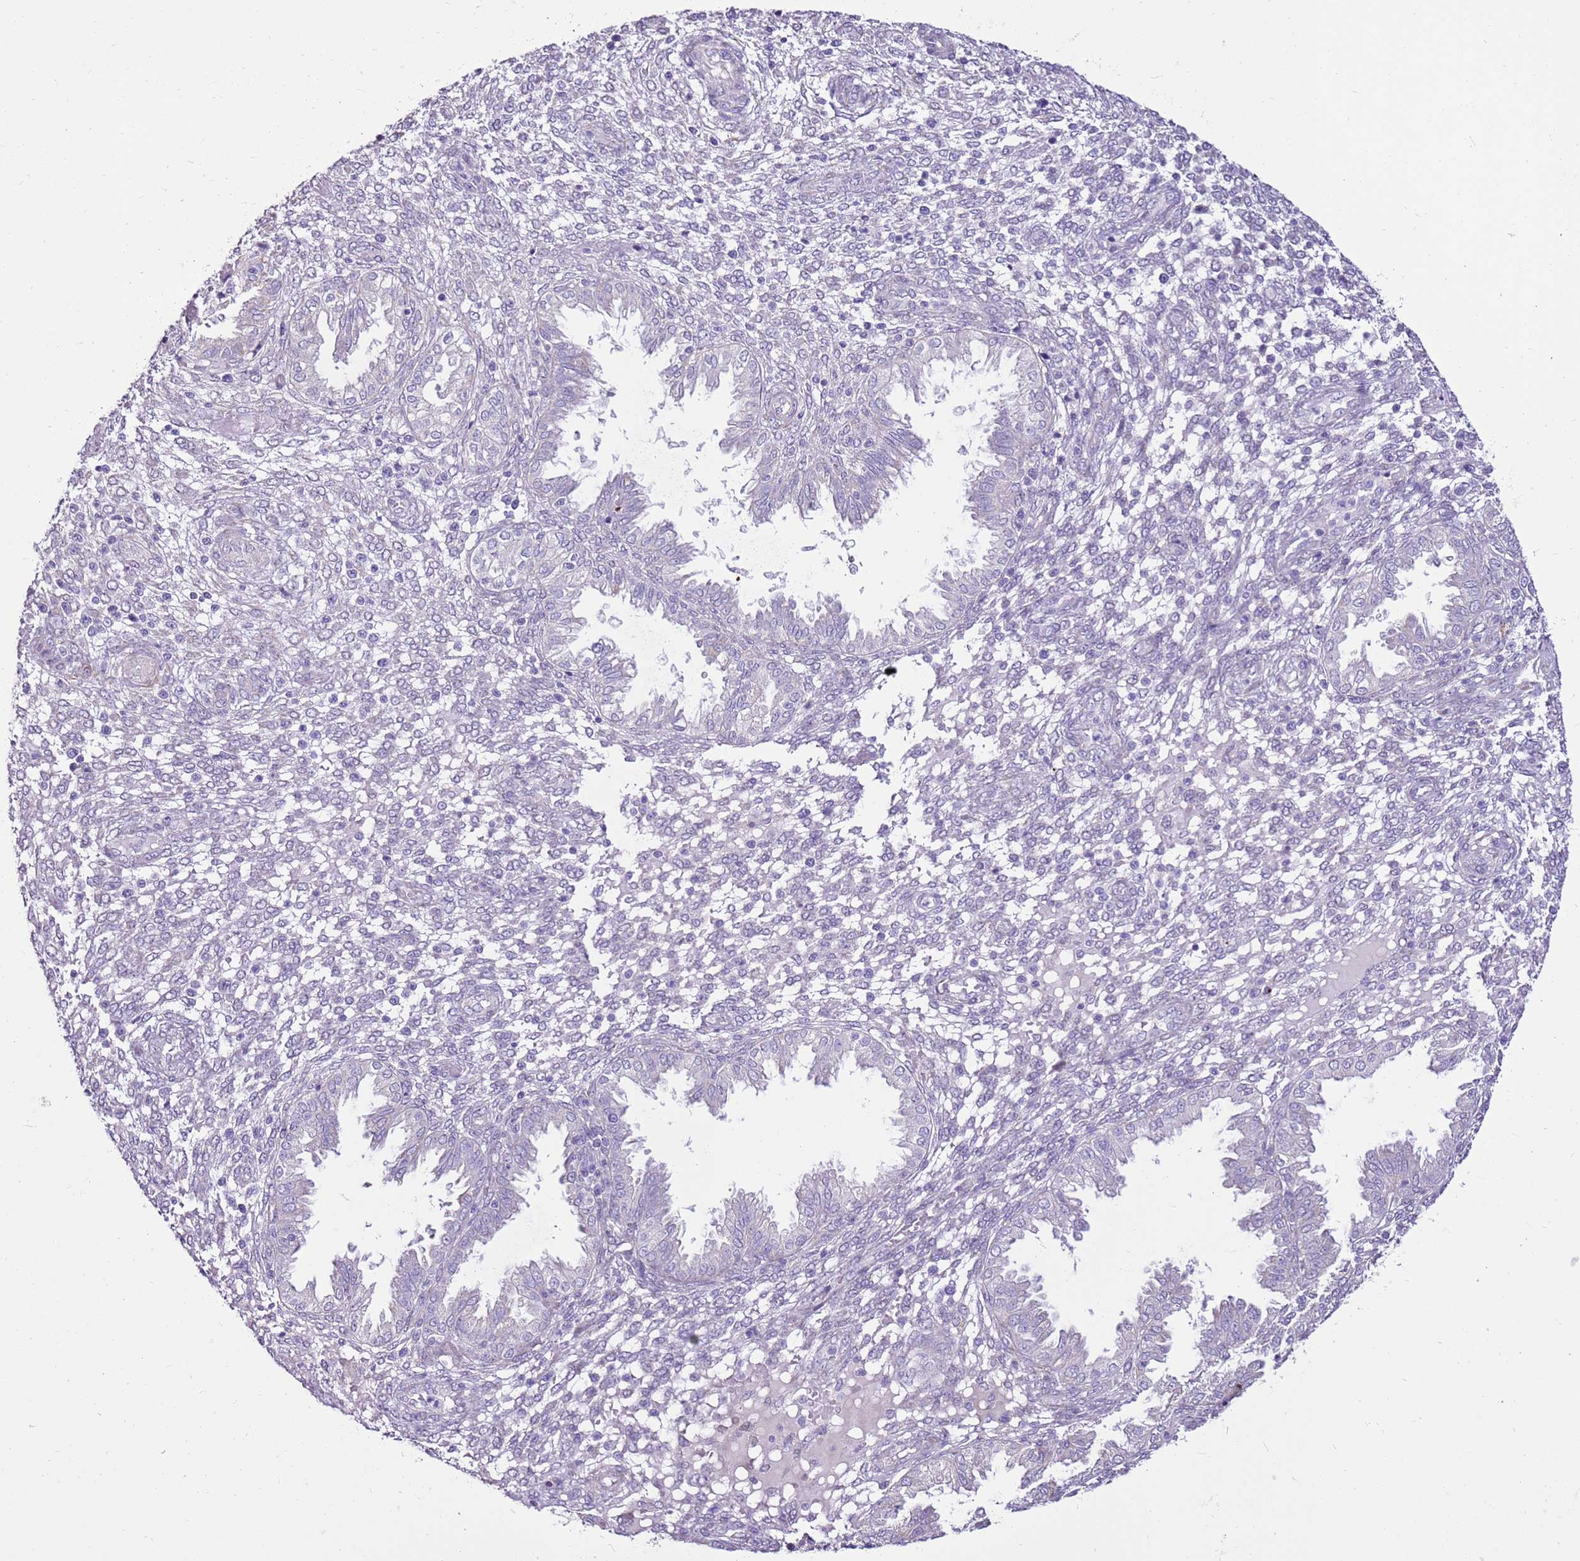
{"staining": {"intensity": "negative", "quantity": "none", "location": "none"}, "tissue": "endometrium", "cell_type": "Cells in endometrial stroma", "image_type": "normal", "snomed": [{"axis": "morphology", "description": "Normal tissue, NOS"}, {"axis": "topography", "description": "Endometrium"}], "caption": "An IHC histopathology image of benign endometrium is shown. There is no staining in cells in endometrial stroma of endometrium. (DAB (3,3'-diaminobenzidine) IHC, high magnification).", "gene": "SLC38A5", "patient": {"sex": "female", "age": 33}}